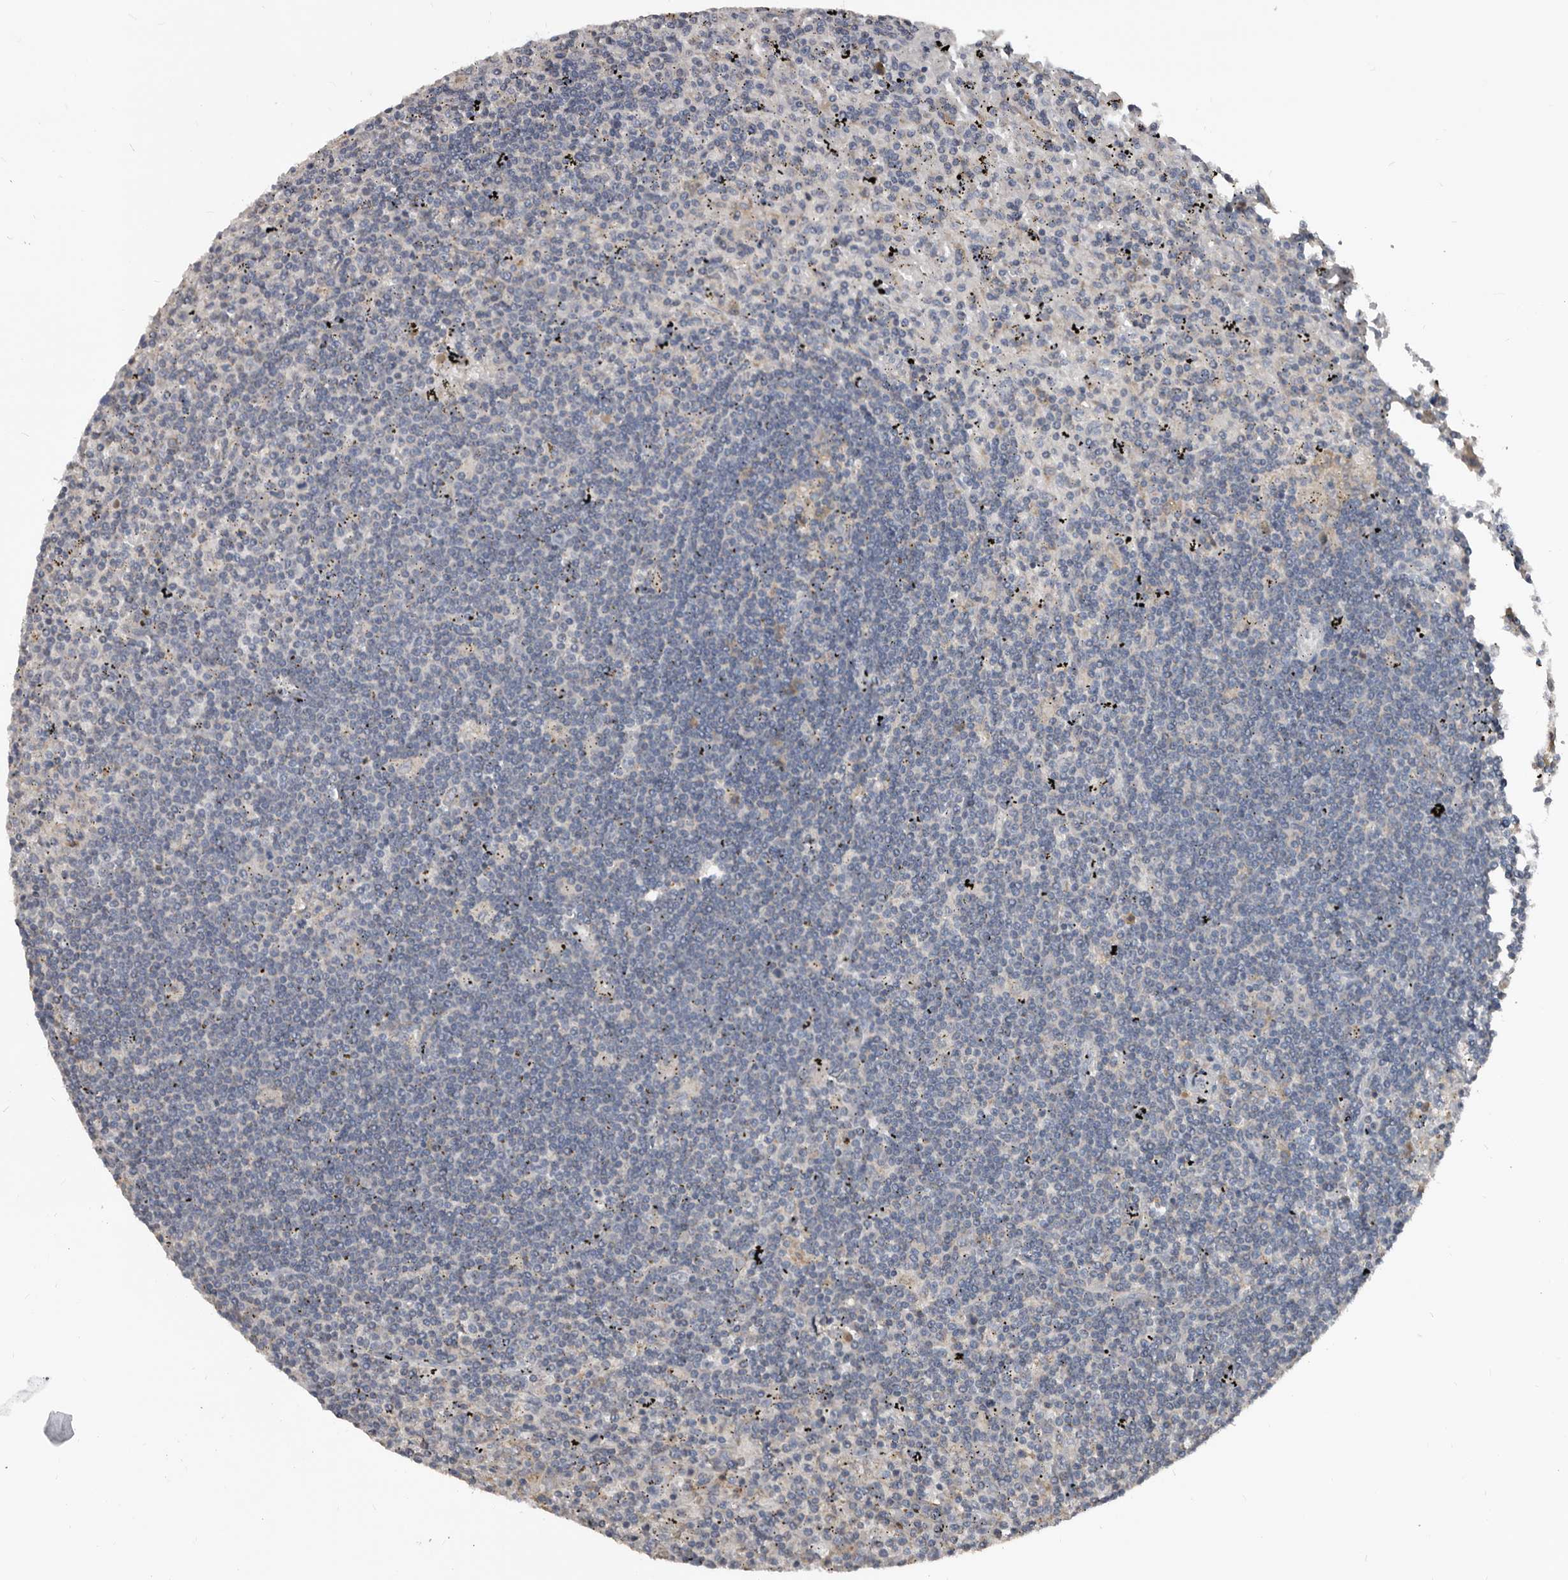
{"staining": {"intensity": "moderate", "quantity": "<25%", "location": "cytoplasmic/membranous"}, "tissue": "lymphoma", "cell_type": "Tumor cells", "image_type": "cancer", "snomed": [{"axis": "morphology", "description": "Malignant lymphoma, non-Hodgkin's type, Low grade"}, {"axis": "topography", "description": "Spleen"}], "caption": "Immunohistochemistry histopathology image of human lymphoma stained for a protein (brown), which displays low levels of moderate cytoplasmic/membranous staining in about <25% of tumor cells.", "gene": "GREB1", "patient": {"sex": "male", "age": 76}}